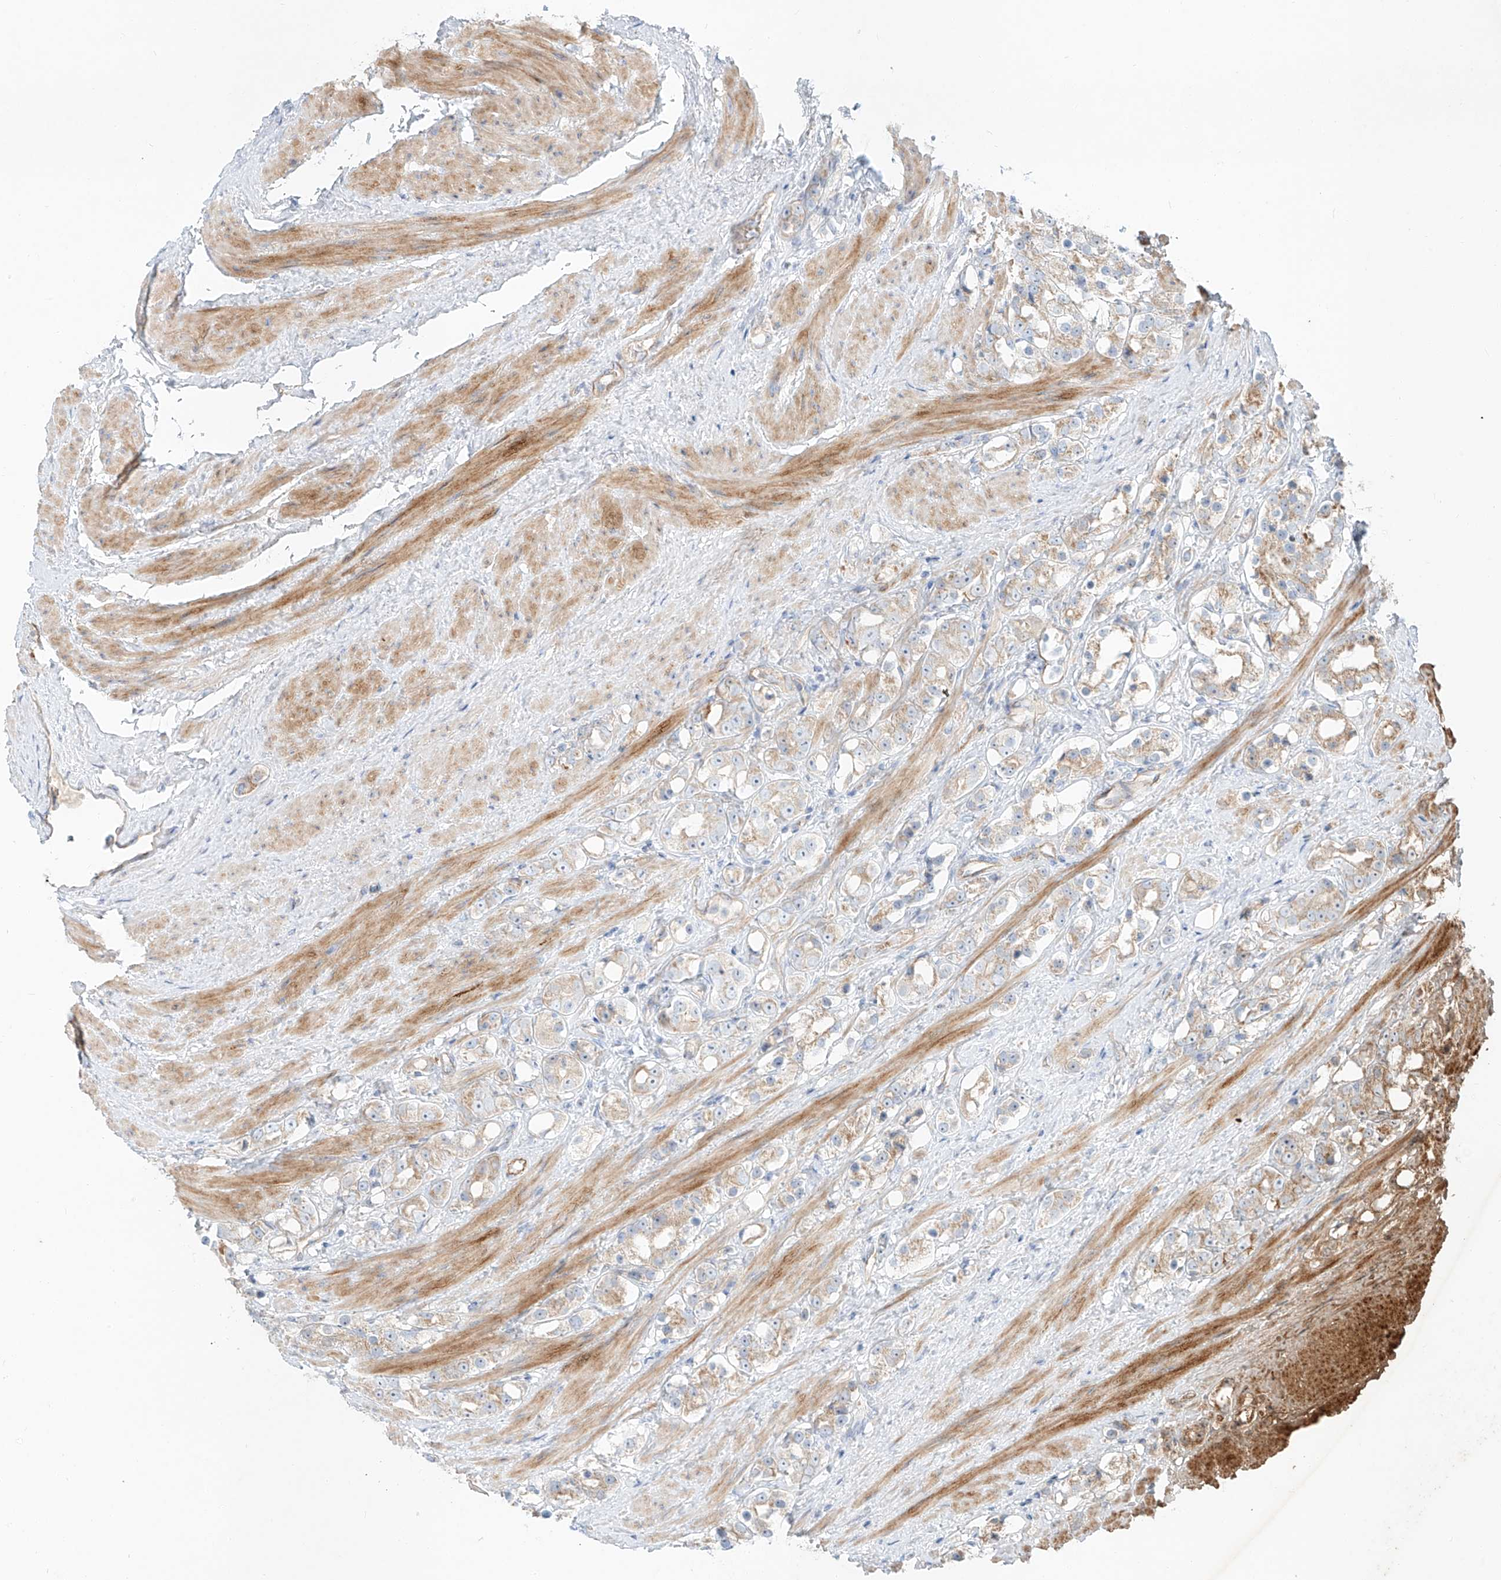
{"staining": {"intensity": "weak", "quantity": "<25%", "location": "cytoplasmic/membranous"}, "tissue": "prostate cancer", "cell_type": "Tumor cells", "image_type": "cancer", "snomed": [{"axis": "morphology", "description": "Adenocarcinoma, NOS"}, {"axis": "topography", "description": "Prostate"}], "caption": "Image shows no significant protein expression in tumor cells of prostate cancer. The staining was performed using DAB (3,3'-diaminobenzidine) to visualize the protein expression in brown, while the nuclei were stained in blue with hematoxylin (Magnification: 20x).", "gene": "AJM1", "patient": {"sex": "male", "age": 79}}